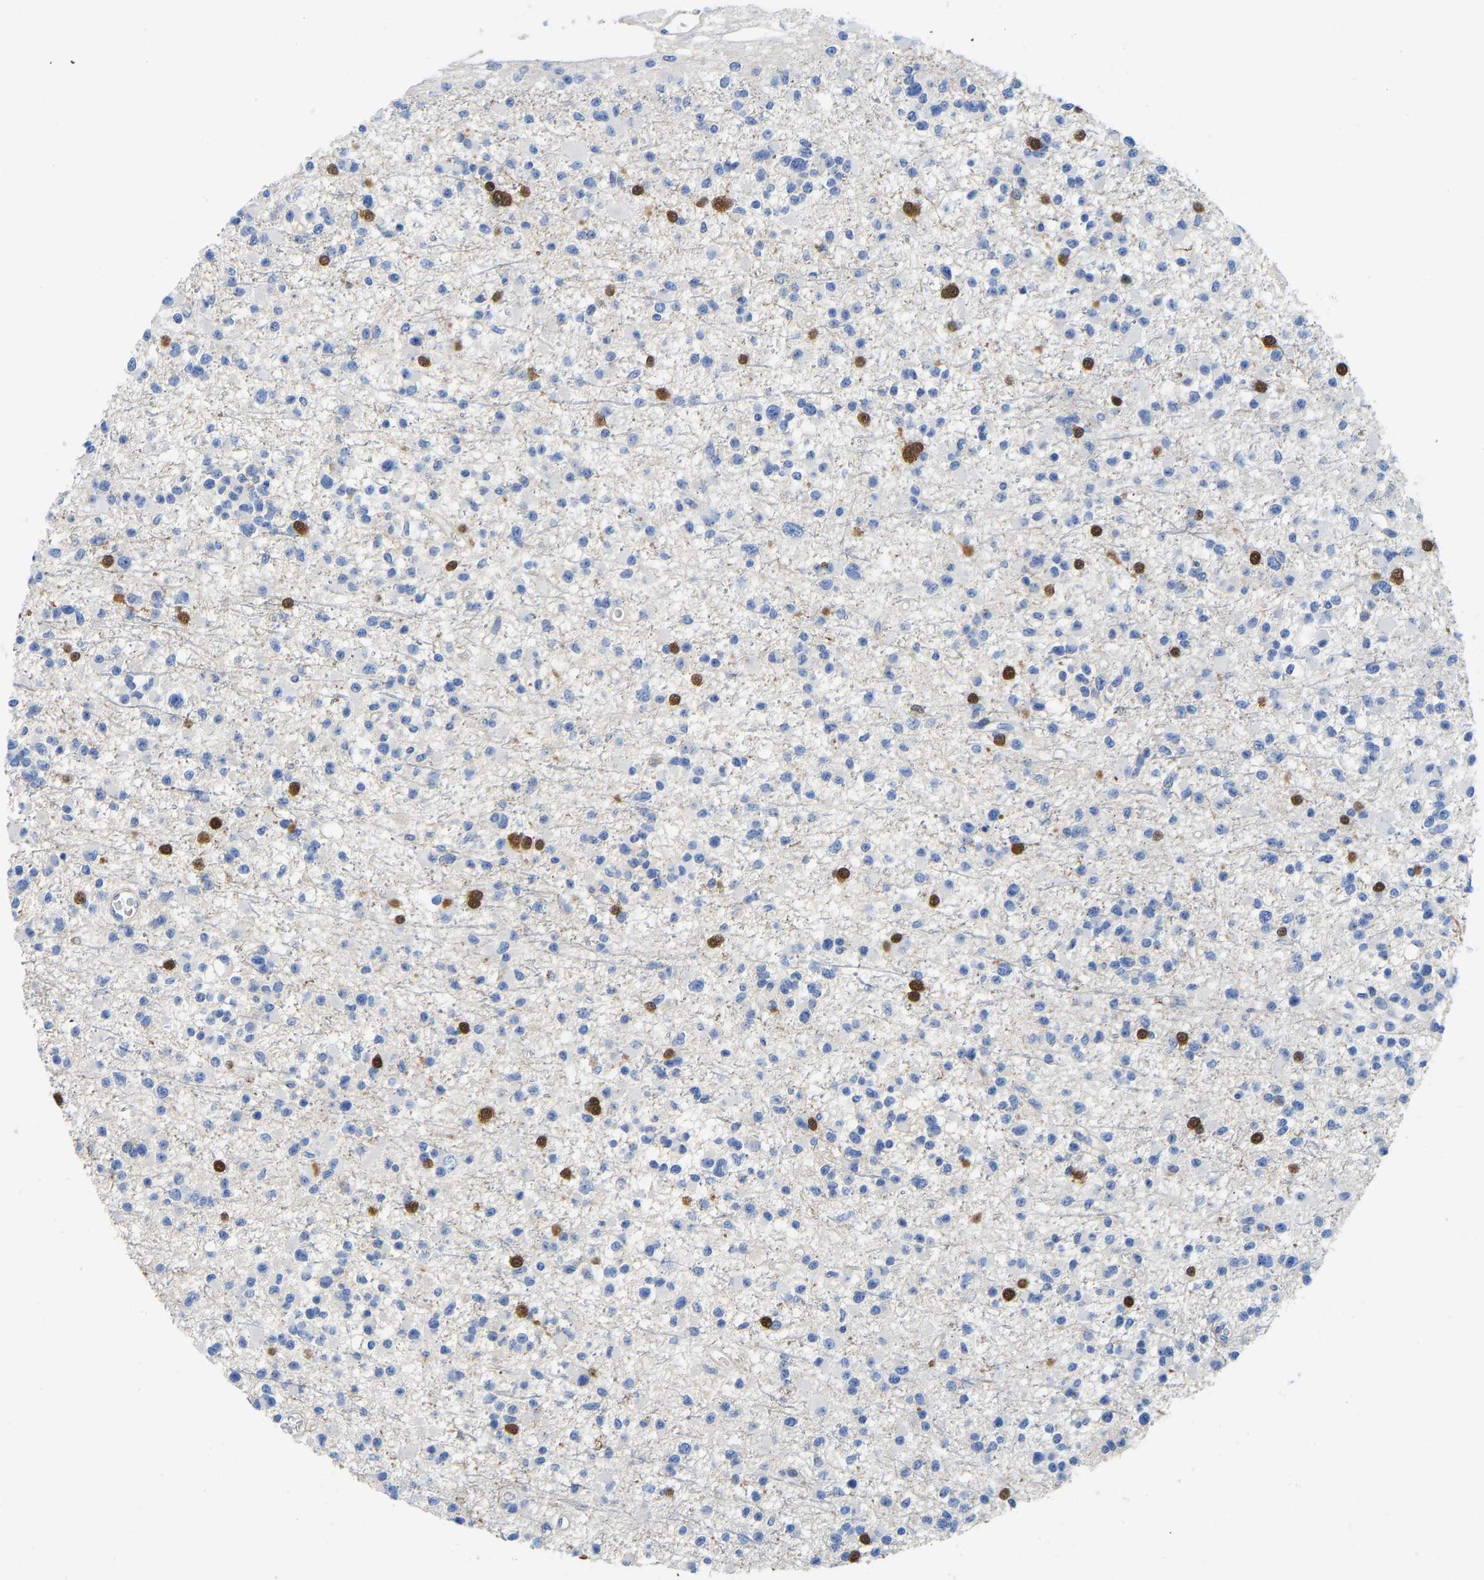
{"staining": {"intensity": "strong", "quantity": "<25%", "location": "nuclear"}, "tissue": "glioma", "cell_type": "Tumor cells", "image_type": "cancer", "snomed": [{"axis": "morphology", "description": "Glioma, malignant, Low grade"}, {"axis": "topography", "description": "Brain"}], "caption": "Protein staining by IHC displays strong nuclear staining in about <25% of tumor cells in glioma.", "gene": "NKAIN3", "patient": {"sex": "female", "age": 22}}